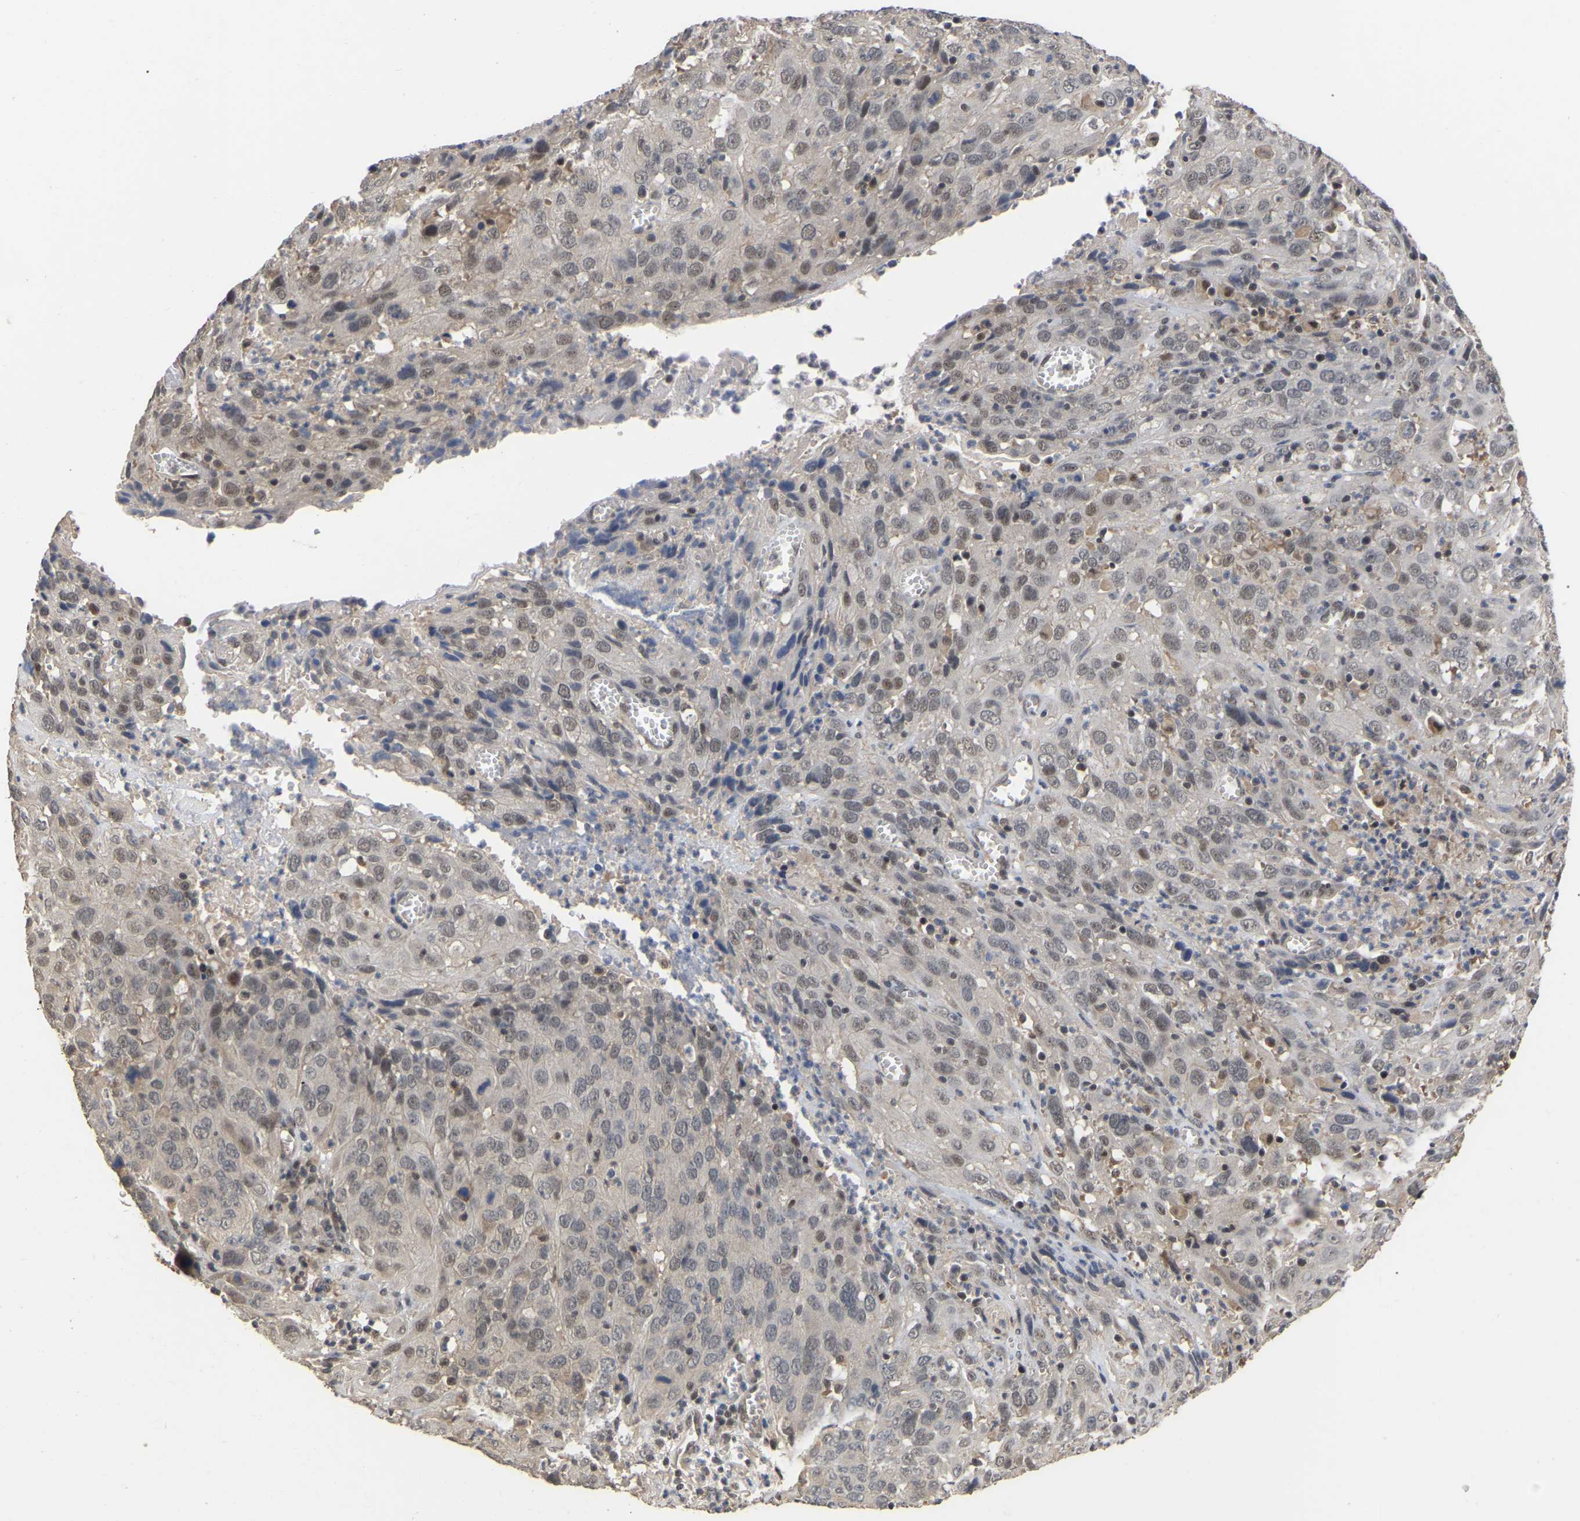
{"staining": {"intensity": "weak", "quantity": "25%-75%", "location": "nuclear"}, "tissue": "cervical cancer", "cell_type": "Tumor cells", "image_type": "cancer", "snomed": [{"axis": "morphology", "description": "Squamous cell carcinoma, NOS"}, {"axis": "topography", "description": "Cervix"}], "caption": "High-magnification brightfield microscopy of squamous cell carcinoma (cervical) stained with DAB (3,3'-diaminobenzidine) (brown) and counterstained with hematoxylin (blue). tumor cells exhibit weak nuclear expression is appreciated in about25%-75% of cells.", "gene": "JAZF1", "patient": {"sex": "female", "age": 32}}